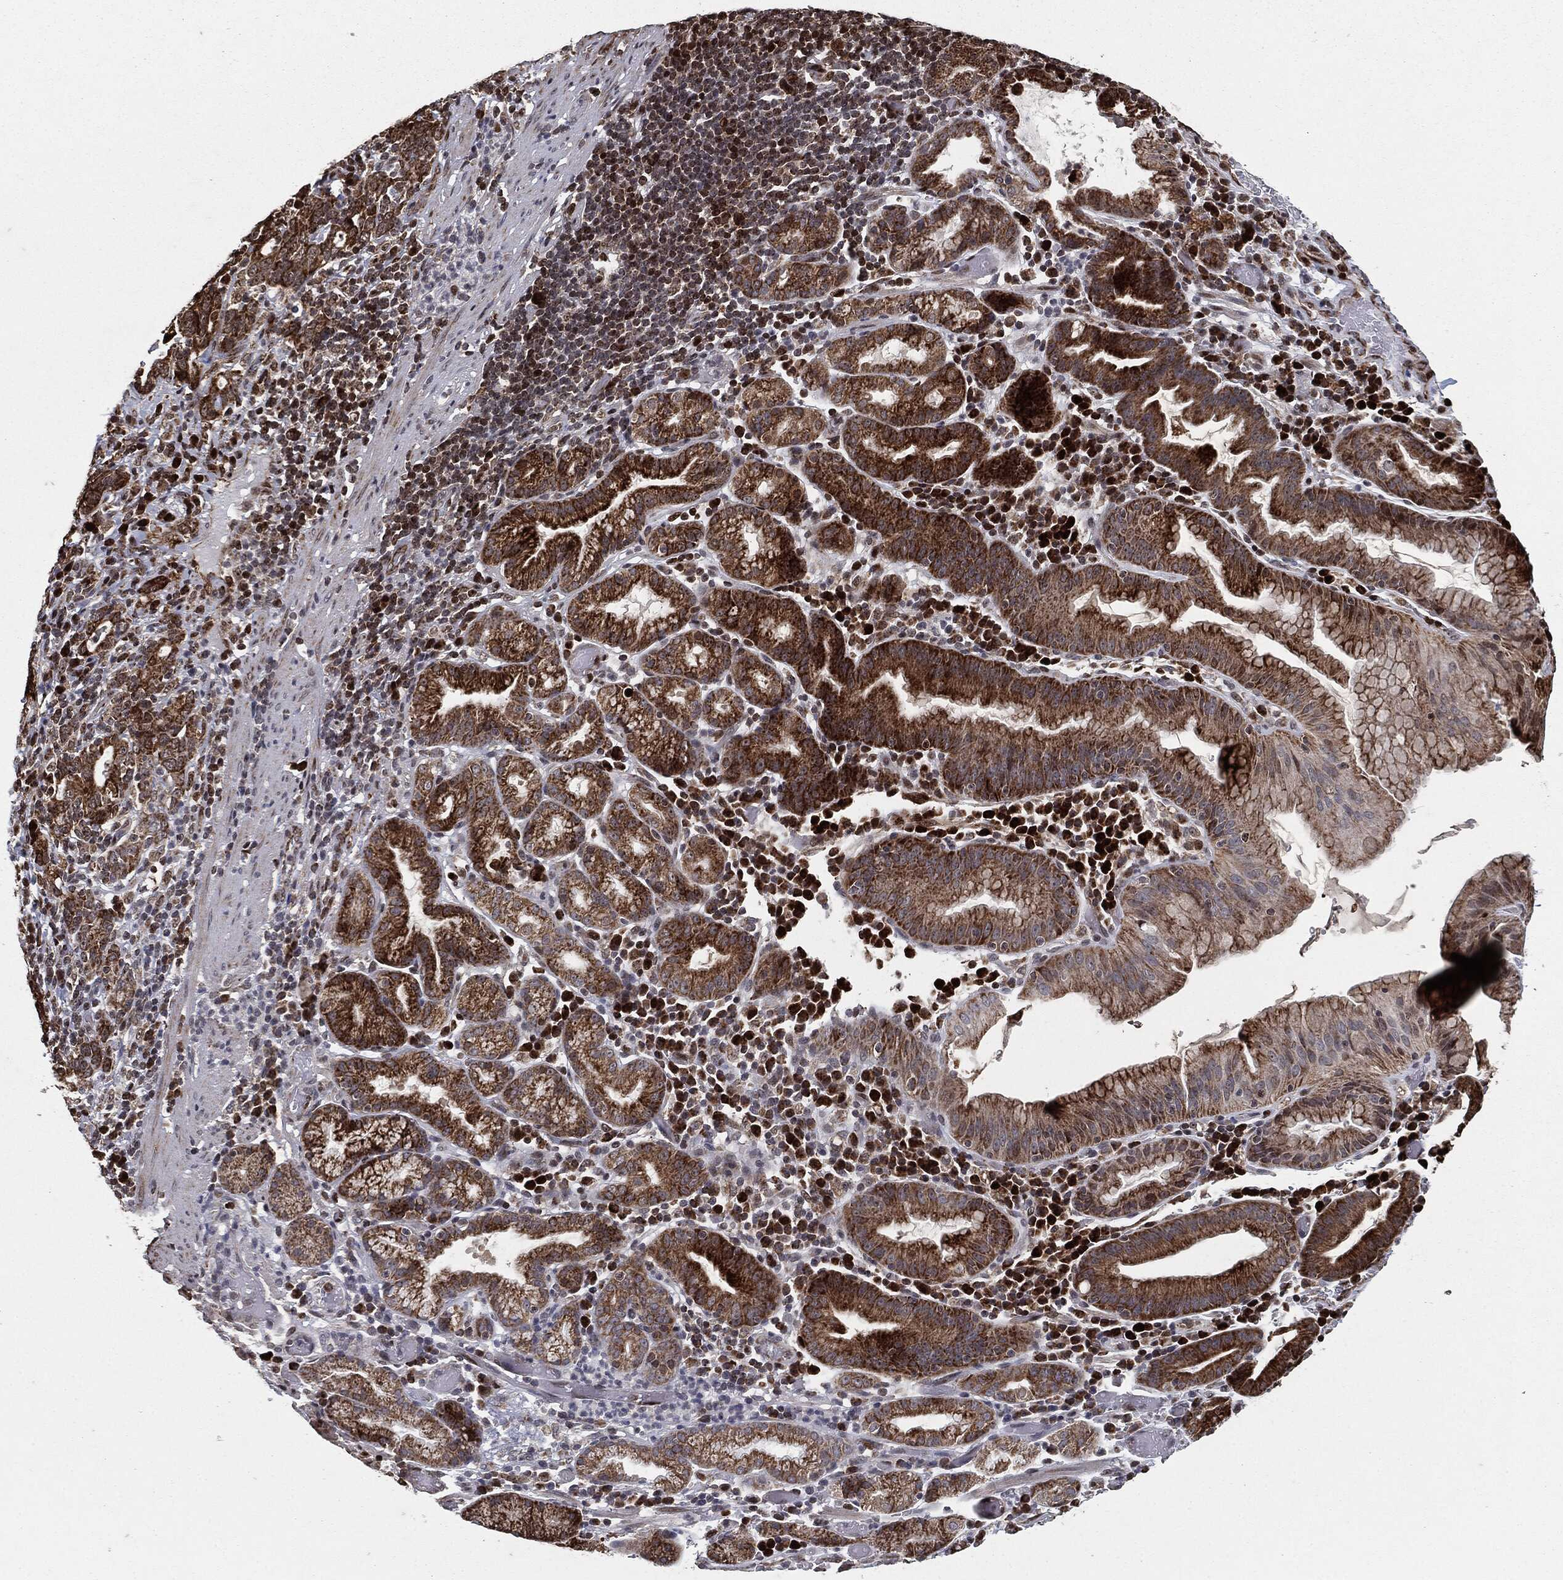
{"staining": {"intensity": "strong", "quantity": ">75%", "location": "cytoplasmic/membranous"}, "tissue": "stomach cancer", "cell_type": "Tumor cells", "image_type": "cancer", "snomed": [{"axis": "morphology", "description": "Adenocarcinoma, NOS"}, {"axis": "topography", "description": "Stomach"}], "caption": "A high-resolution micrograph shows immunohistochemistry staining of stomach adenocarcinoma, which reveals strong cytoplasmic/membranous expression in about >75% of tumor cells.", "gene": "CHCHD2", "patient": {"sex": "male", "age": 79}}